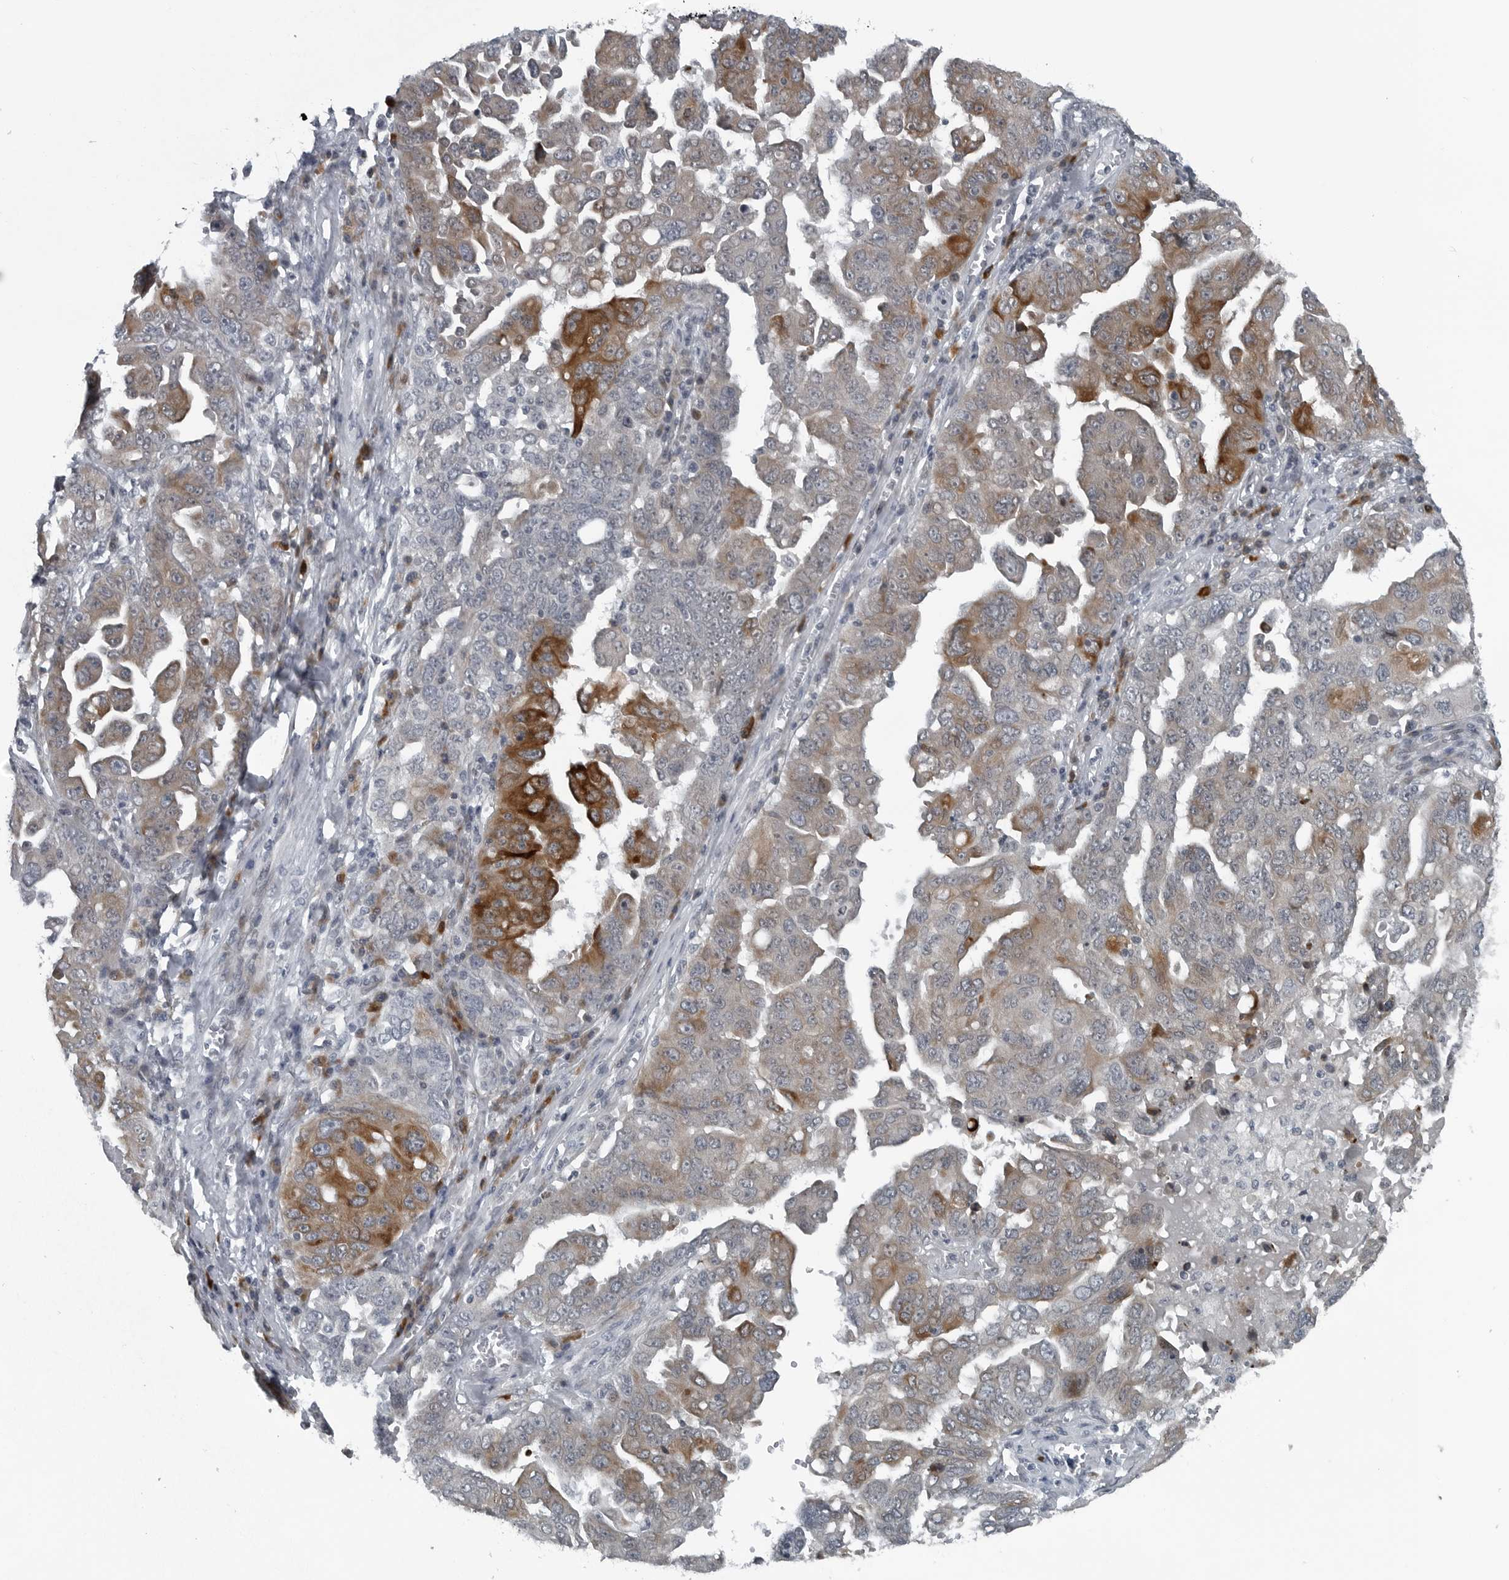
{"staining": {"intensity": "moderate", "quantity": "25%-75%", "location": "cytoplasmic/membranous"}, "tissue": "ovarian cancer", "cell_type": "Tumor cells", "image_type": "cancer", "snomed": [{"axis": "morphology", "description": "Carcinoma, endometroid"}, {"axis": "topography", "description": "Ovary"}], "caption": "A high-resolution image shows immunohistochemistry staining of endometroid carcinoma (ovarian), which exhibits moderate cytoplasmic/membranous positivity in about 25%-75% of tumor cells.", "gene": "DNAAF11", "patient": {"sex": "female", "age": 62}}